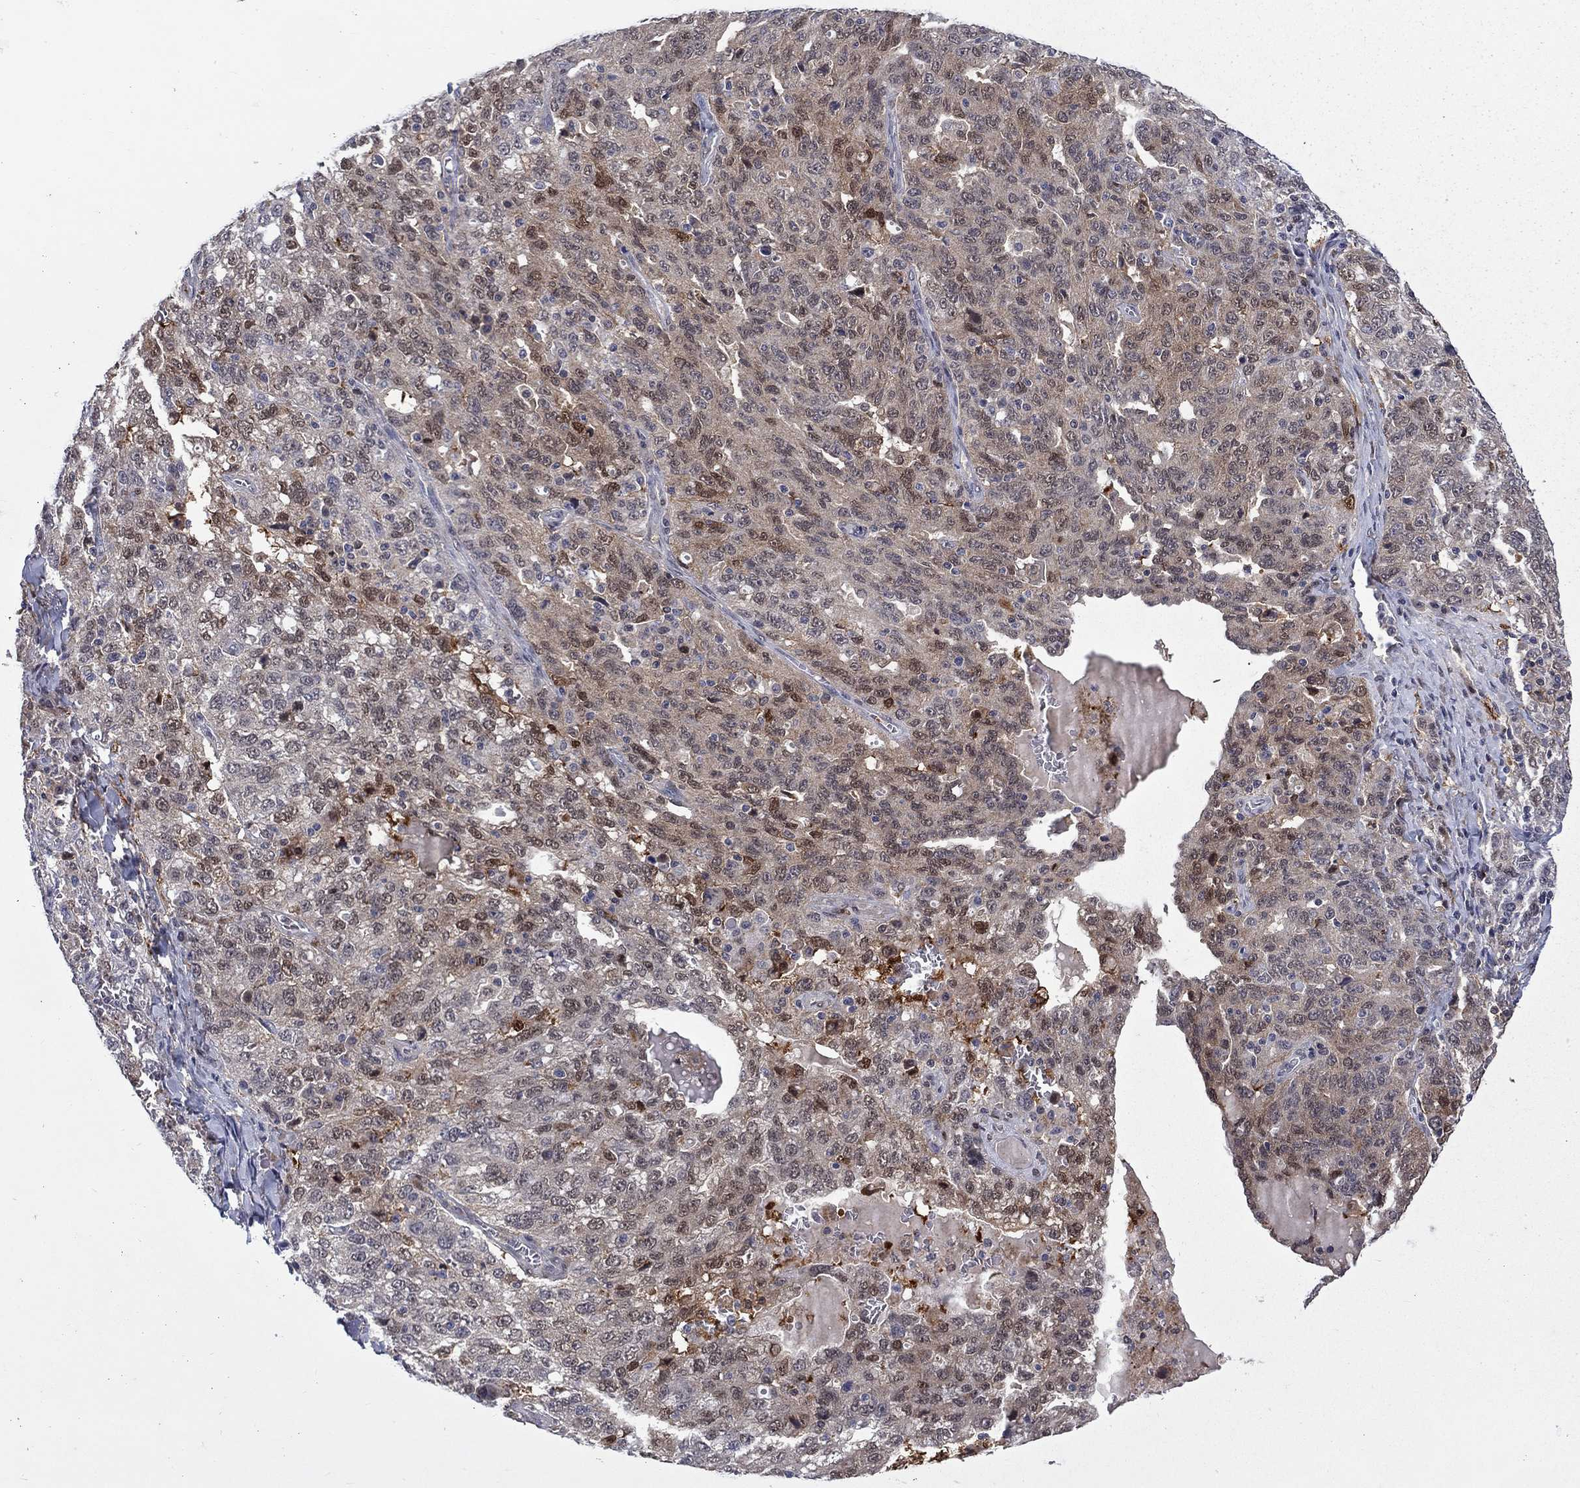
{"staining": {"intensity": "moderate", "quantity": "<25%", "location": "cytoplasmic/membranous,nuclear"}, "tissue": "ovarian cancer", "cell_type": "Tumor cells", "image_type": "cancer", "snomed": [{"axis": "morphology", "description": "Cystadenocarcinoma, serous, NOS"}, {"axis": "topography", "description": "Ovary"}], "caption": "Ovarian cancer stained for a protein (brown) demonstrates moderate cytoplasmic/membranous and nuclear positive positivity in approximately <25% of tumor cells.", "gene": "CBR1", "patient": {"sex": "female", "age": 71}}